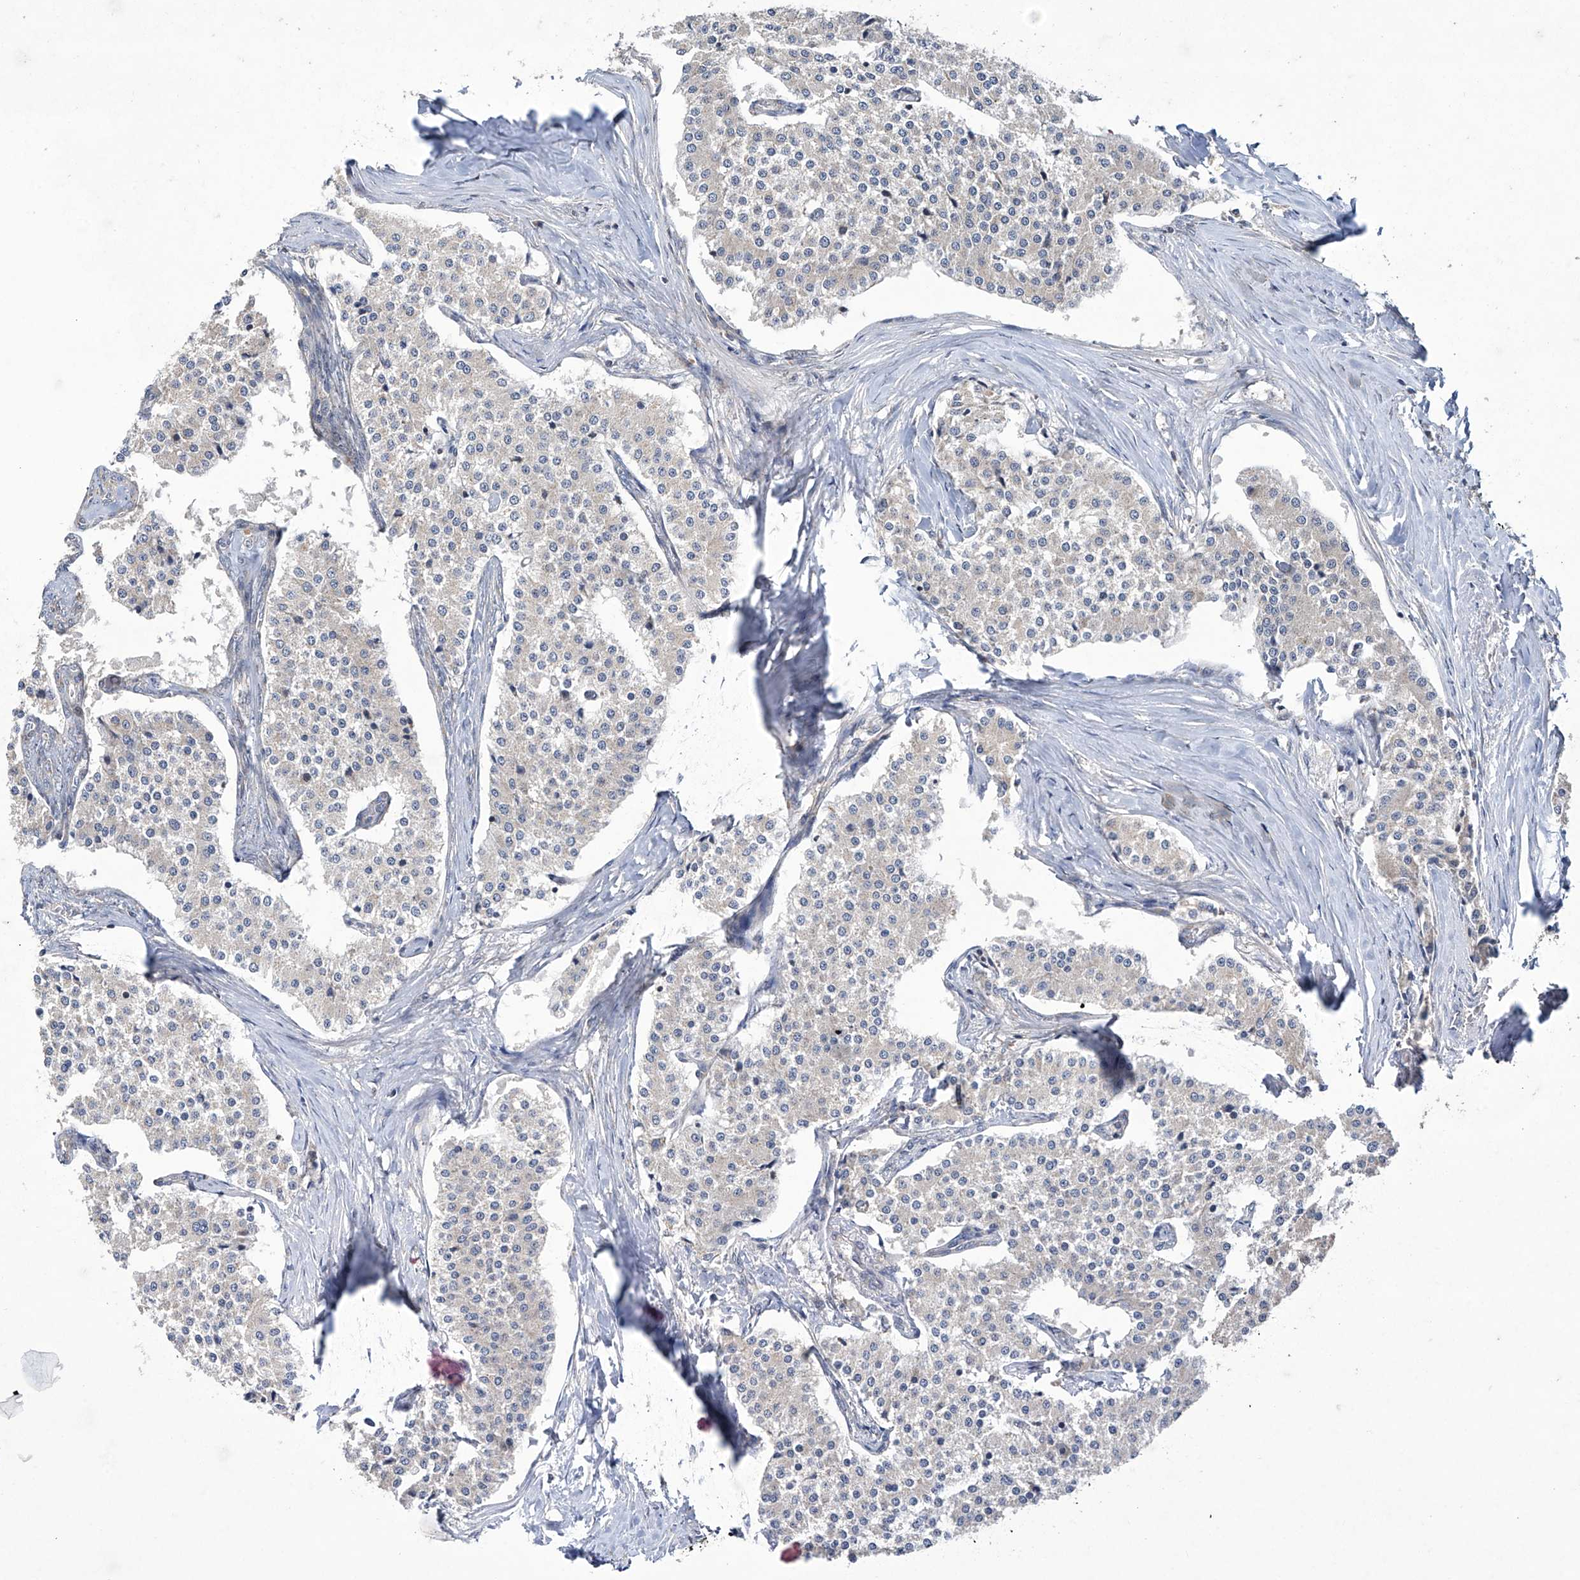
{"staining": {"intensity": "negative", "quantity": "none", "location": "none"}, "tissue": "carcinoid", "cell_type": "Tumor cells", "image_type": "cancer", "snomed": [{"axis": "morphology", "description": "Carcinoid, malignant, NOS"}, {"axis": "topography", "description": "Colon"}], "caption": "Protein analysis of malignant carcinoid reveals no significant expression in tumor cells.", "gene": "TRIM60", "patient": {"sex": "female", "age": 52}}